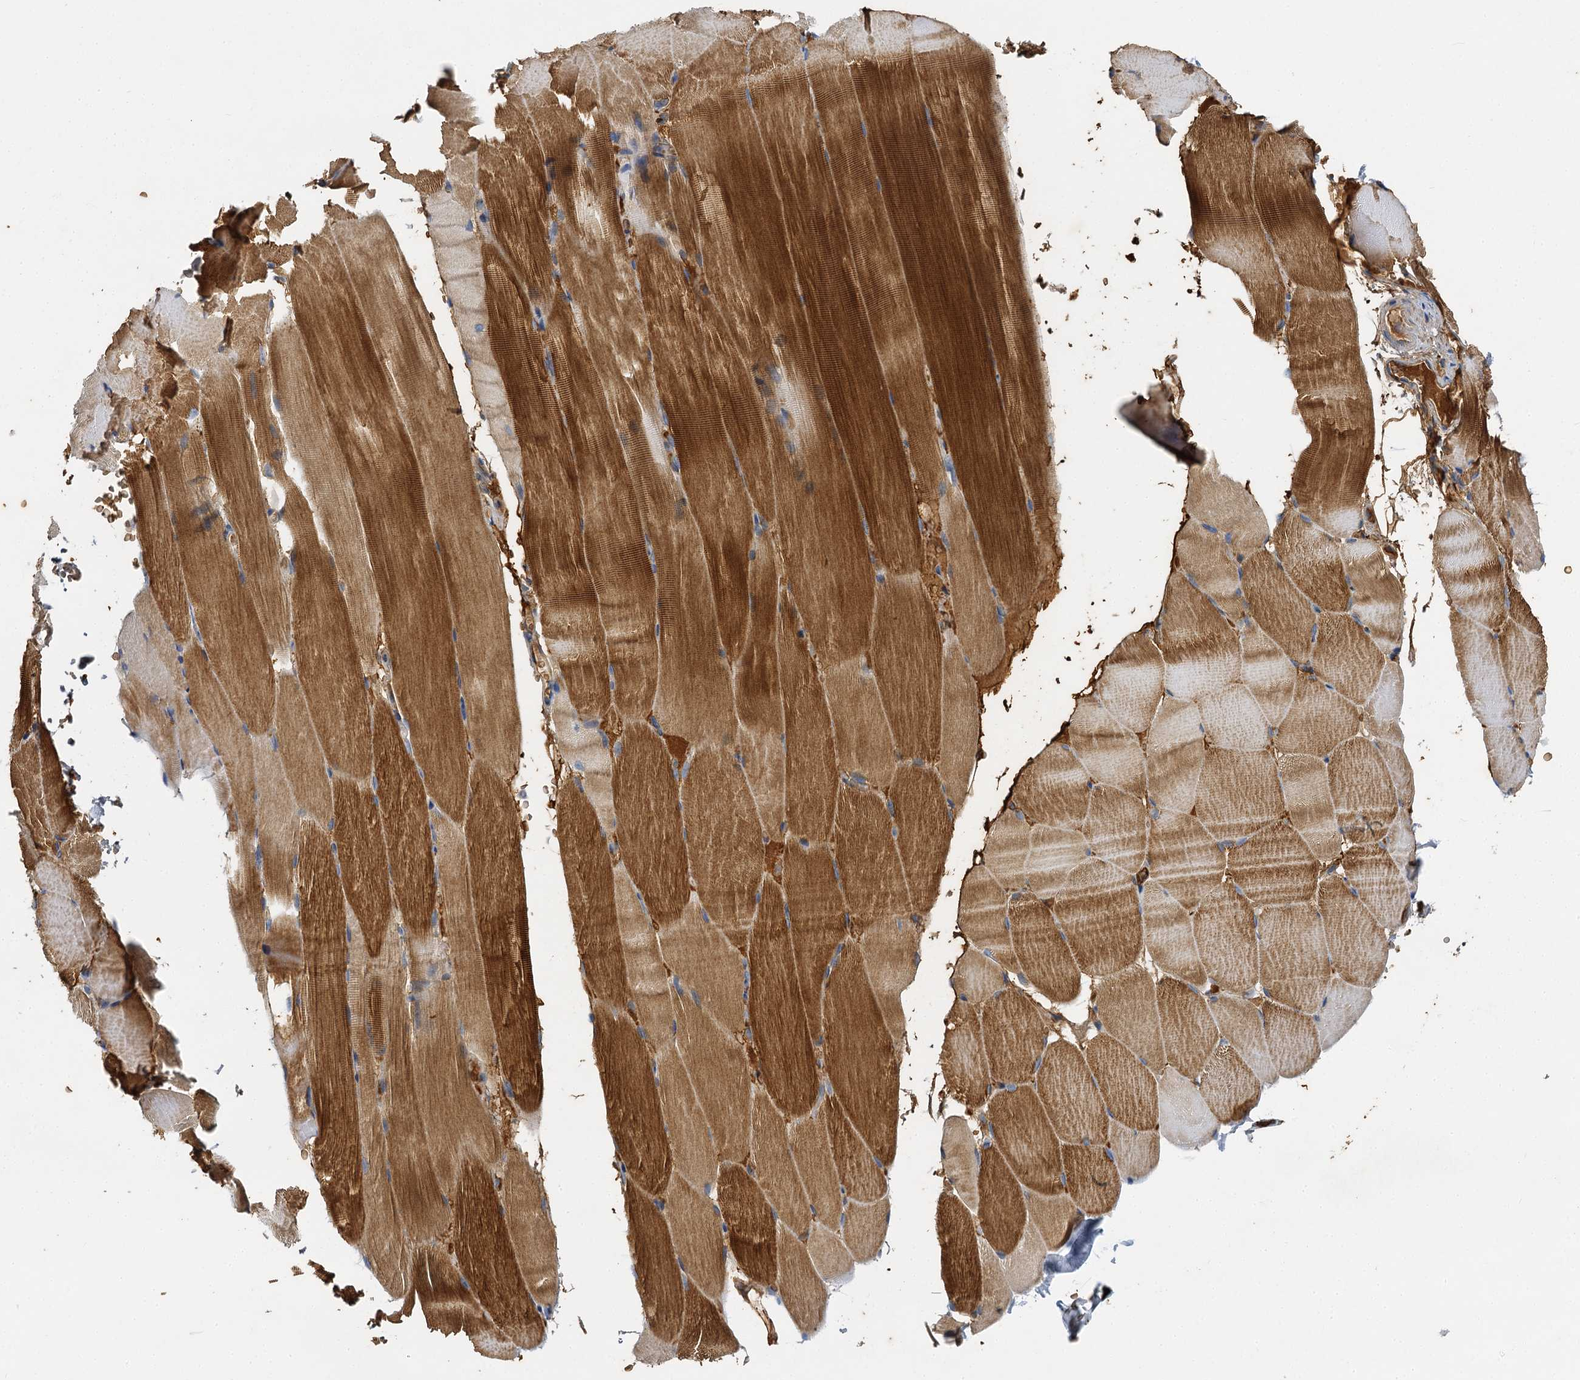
{"staining": {"intensity": "moderate", "quantity": "25%-75%", "location": "cytoplasmic/membranous"}, "tissue": "skeletal muscle", "cell_type": "Myocytes", "image_type": "normal", "snomed": [{"axis": "morphology", "description": "Normal tissue, NOS"}, {"axis": "topography", "description": "Skeletal muscle"}, {"axis": "topography", "description": "Parathyroid gland"}], "caption": "IHC histopathology image of benign skeletal muscle stained for a protein (brown), which reveals medium levels of moderate cytoplasmic/membranous staining in about 25%-75% of myocytes.", "gene": "BCS1L", "patient": {"sex": "female", "age": 37}}